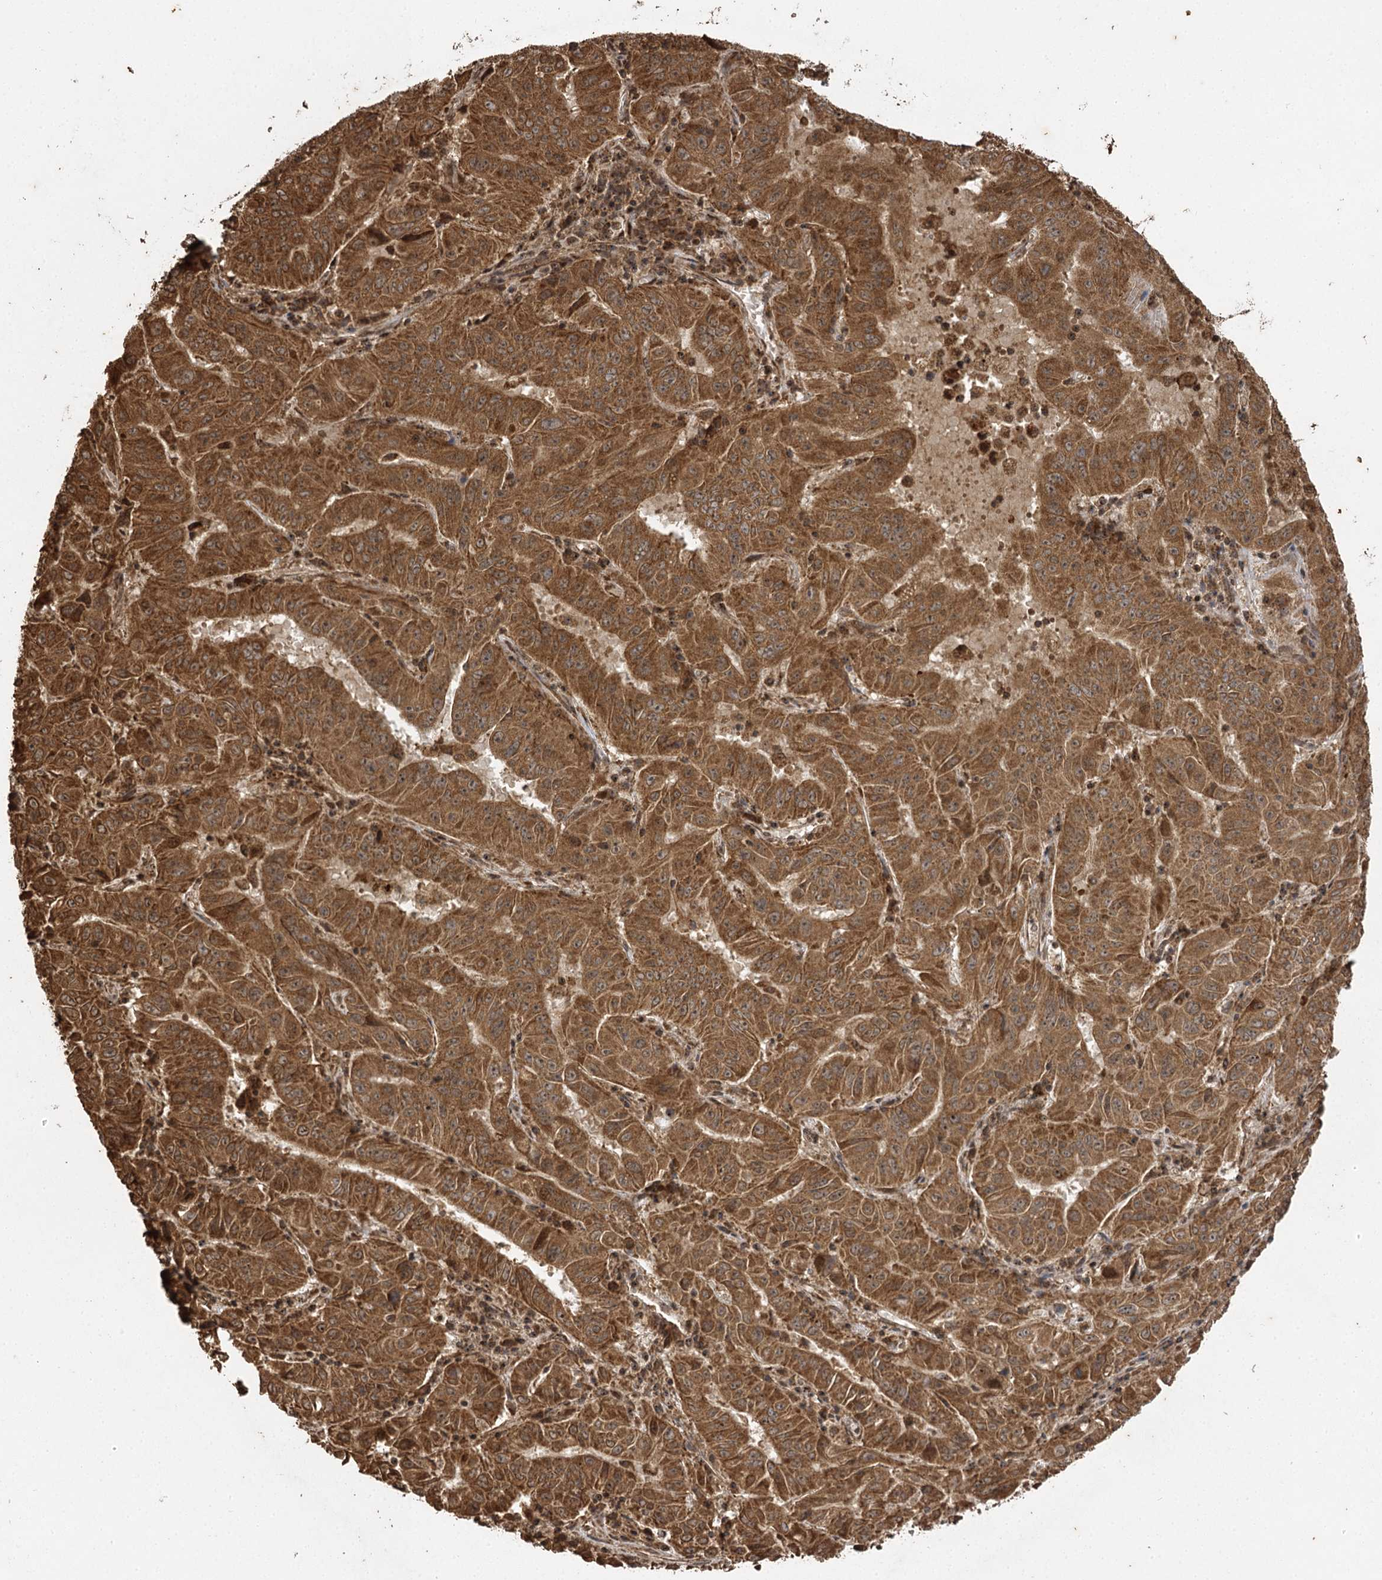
{"staining": {"intensity": "moderate", "quantity": ">75%", "location": "cytoplasmic/membranous,nuclear"}, "tissue": "pancreatic cancer", "cell_type": "Tumor cells", "image_type": "cancer", "snomed": [{"axis": "morphology", "description": "Adenocarcinoma, NOS"}, {"axis": "topography", "description": "Pancreas"}], "caption": "High-magnification brightfield microscopy of pancreatic cancer (adenocarcinoma) stained with DAB (brown) and counterstained with hematoxylin (blue). tumor cells exhibit moderate cytoplasmic/membranous and nuclear staining is identified in about>75% of cells. (brown staining indicates protein expression, while blue staining denotes nuclei).", "gene": "IL11RA", "patient": {"sex": "male", "age": 63}}